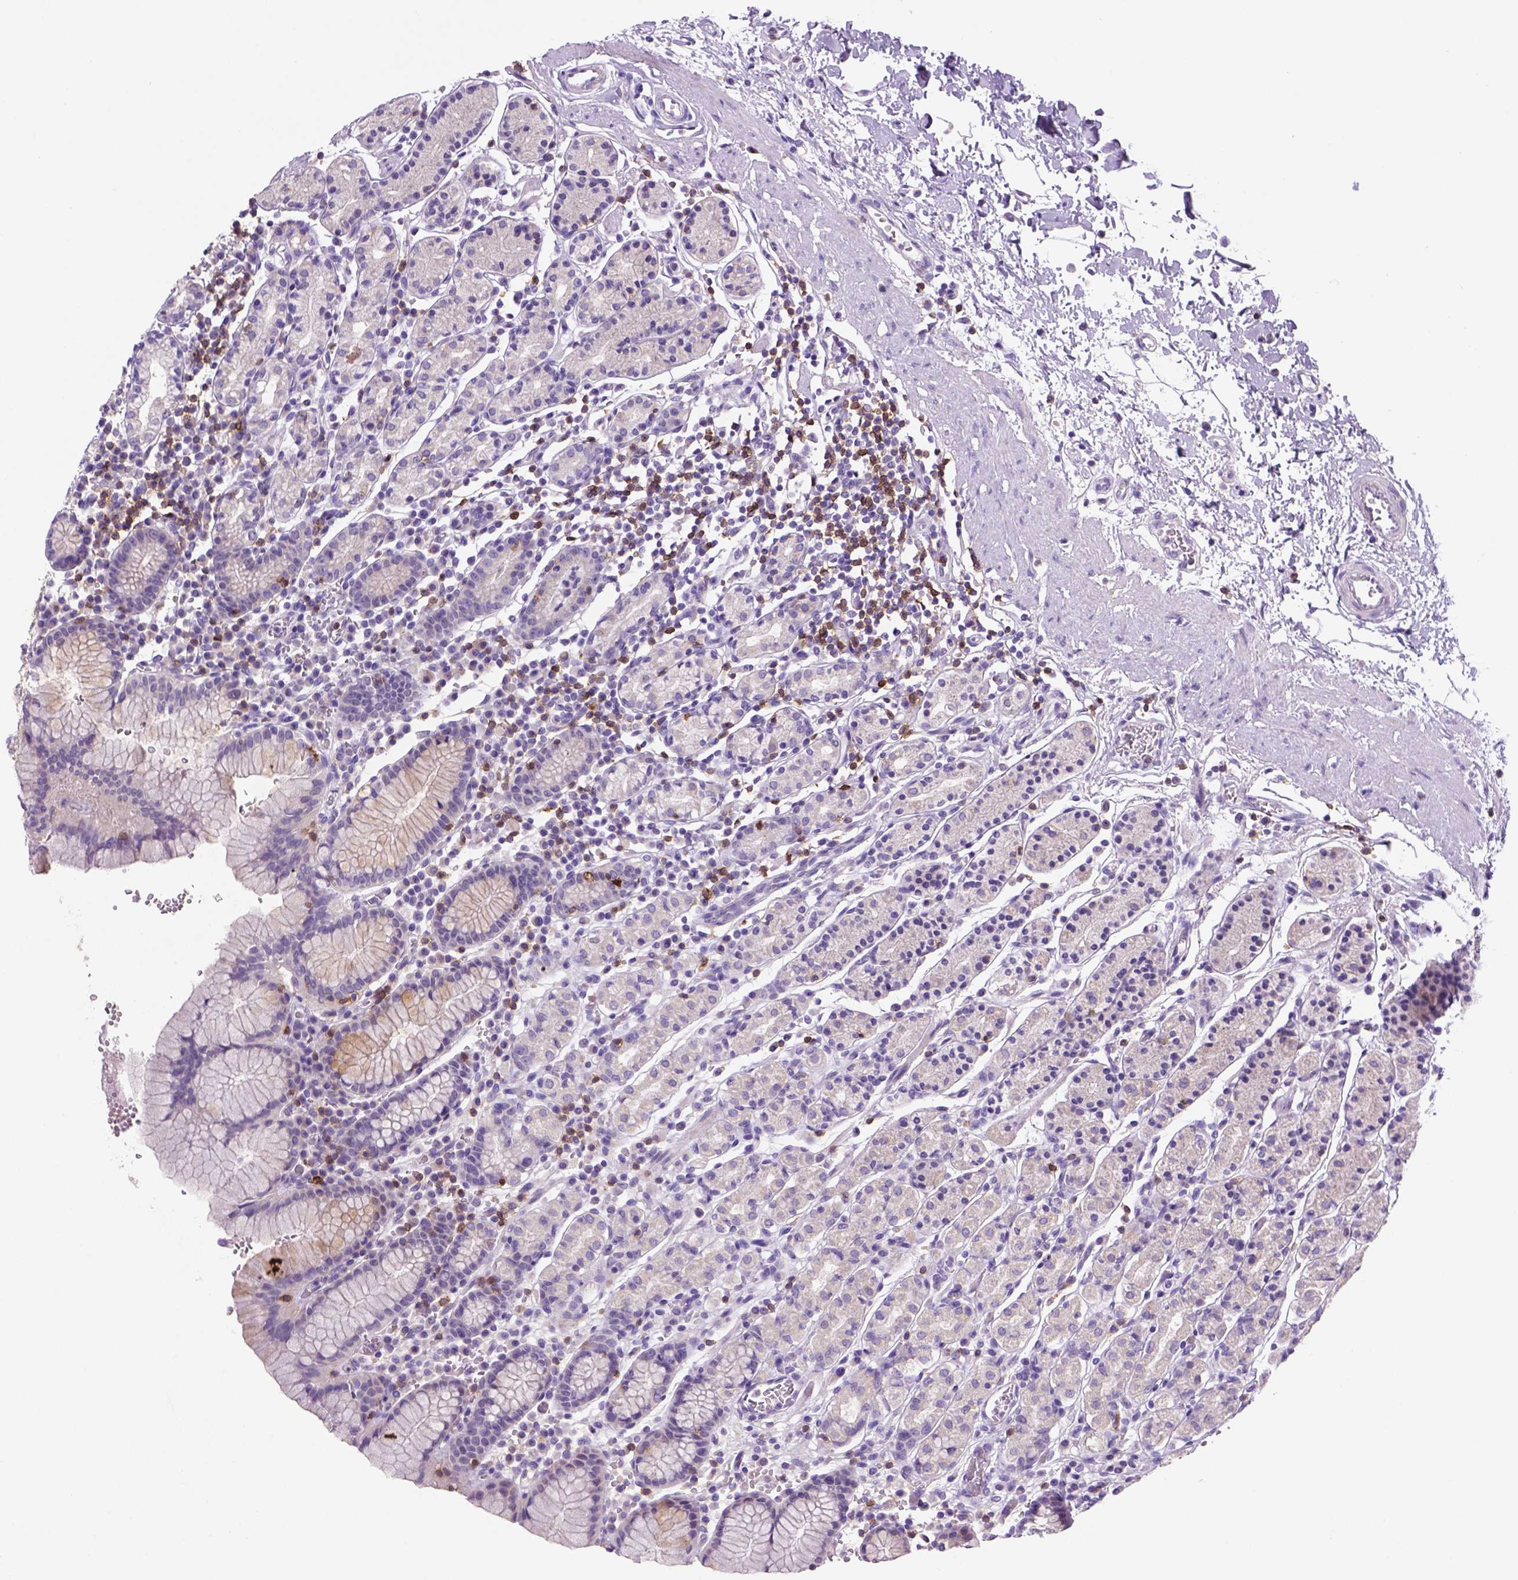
{"staining": {"intensity": "negative", "quantity": "none", "location": "none"}, "tissue": "stomach", "cell_type": "Glandular cells", "image_type": "normal", "snomed": [{"axis": "morphology", "description": "Normal tissue, NOS"}, {"axis": "topography", "description": "Stomach, upper"}, {"axis": "topography", "description": "Stomach"}], "caption": "IHC image of unremarkable stomach stained for a protein (brown), which shows no expression in glandular cells. (Stains: DAB (3,3'-diaminobenzidine) immunohistochemistry with hematoxylin counter stain, Microscopy: brightfield microscopy at high magnification).", "gene": "CD3E", "patient": {"sex": "male", "age": 62}}